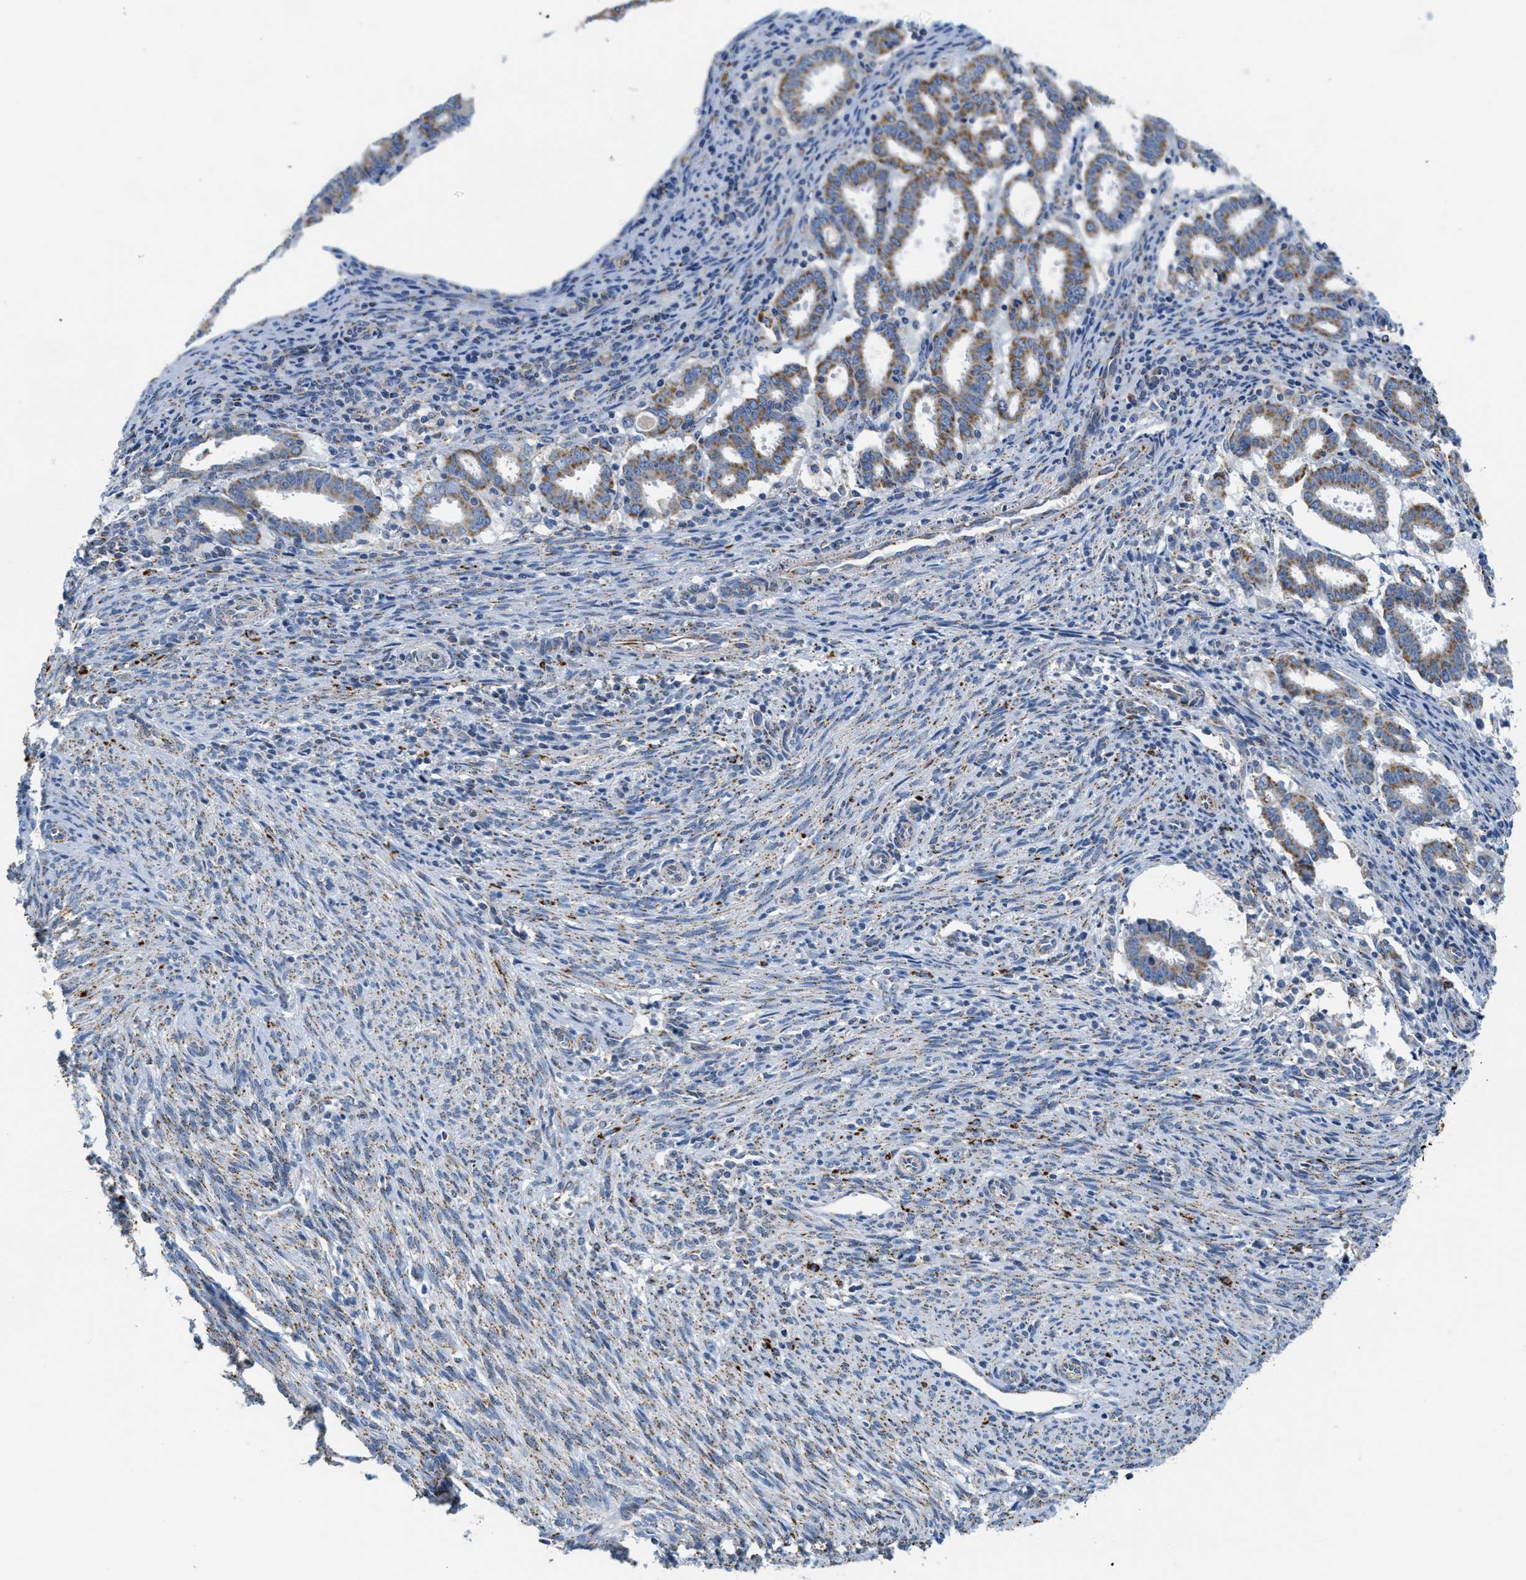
{"staining": {"intensity": "moderate", "quantity": "25%-75%", "location": "cytoplasmic/membranous"}, "tissue": "endometrial cancer", "cell_type": "Tumor cells", "image_type": "cancer", "snomed": [{"axis": "morphology", "description": "Adenocarcinoma, NOS"}, {"axis": "topography", "description": "Uterus"}], "caption": "Moderate cytoplasmic/membranous positivity for a protein is identified in approximately 25%-75% of tumor cells of endometrial cancer using immunohistochemistry.", "gene": "KCNJ5", "patient": {"sex": "female", "age": 83}}